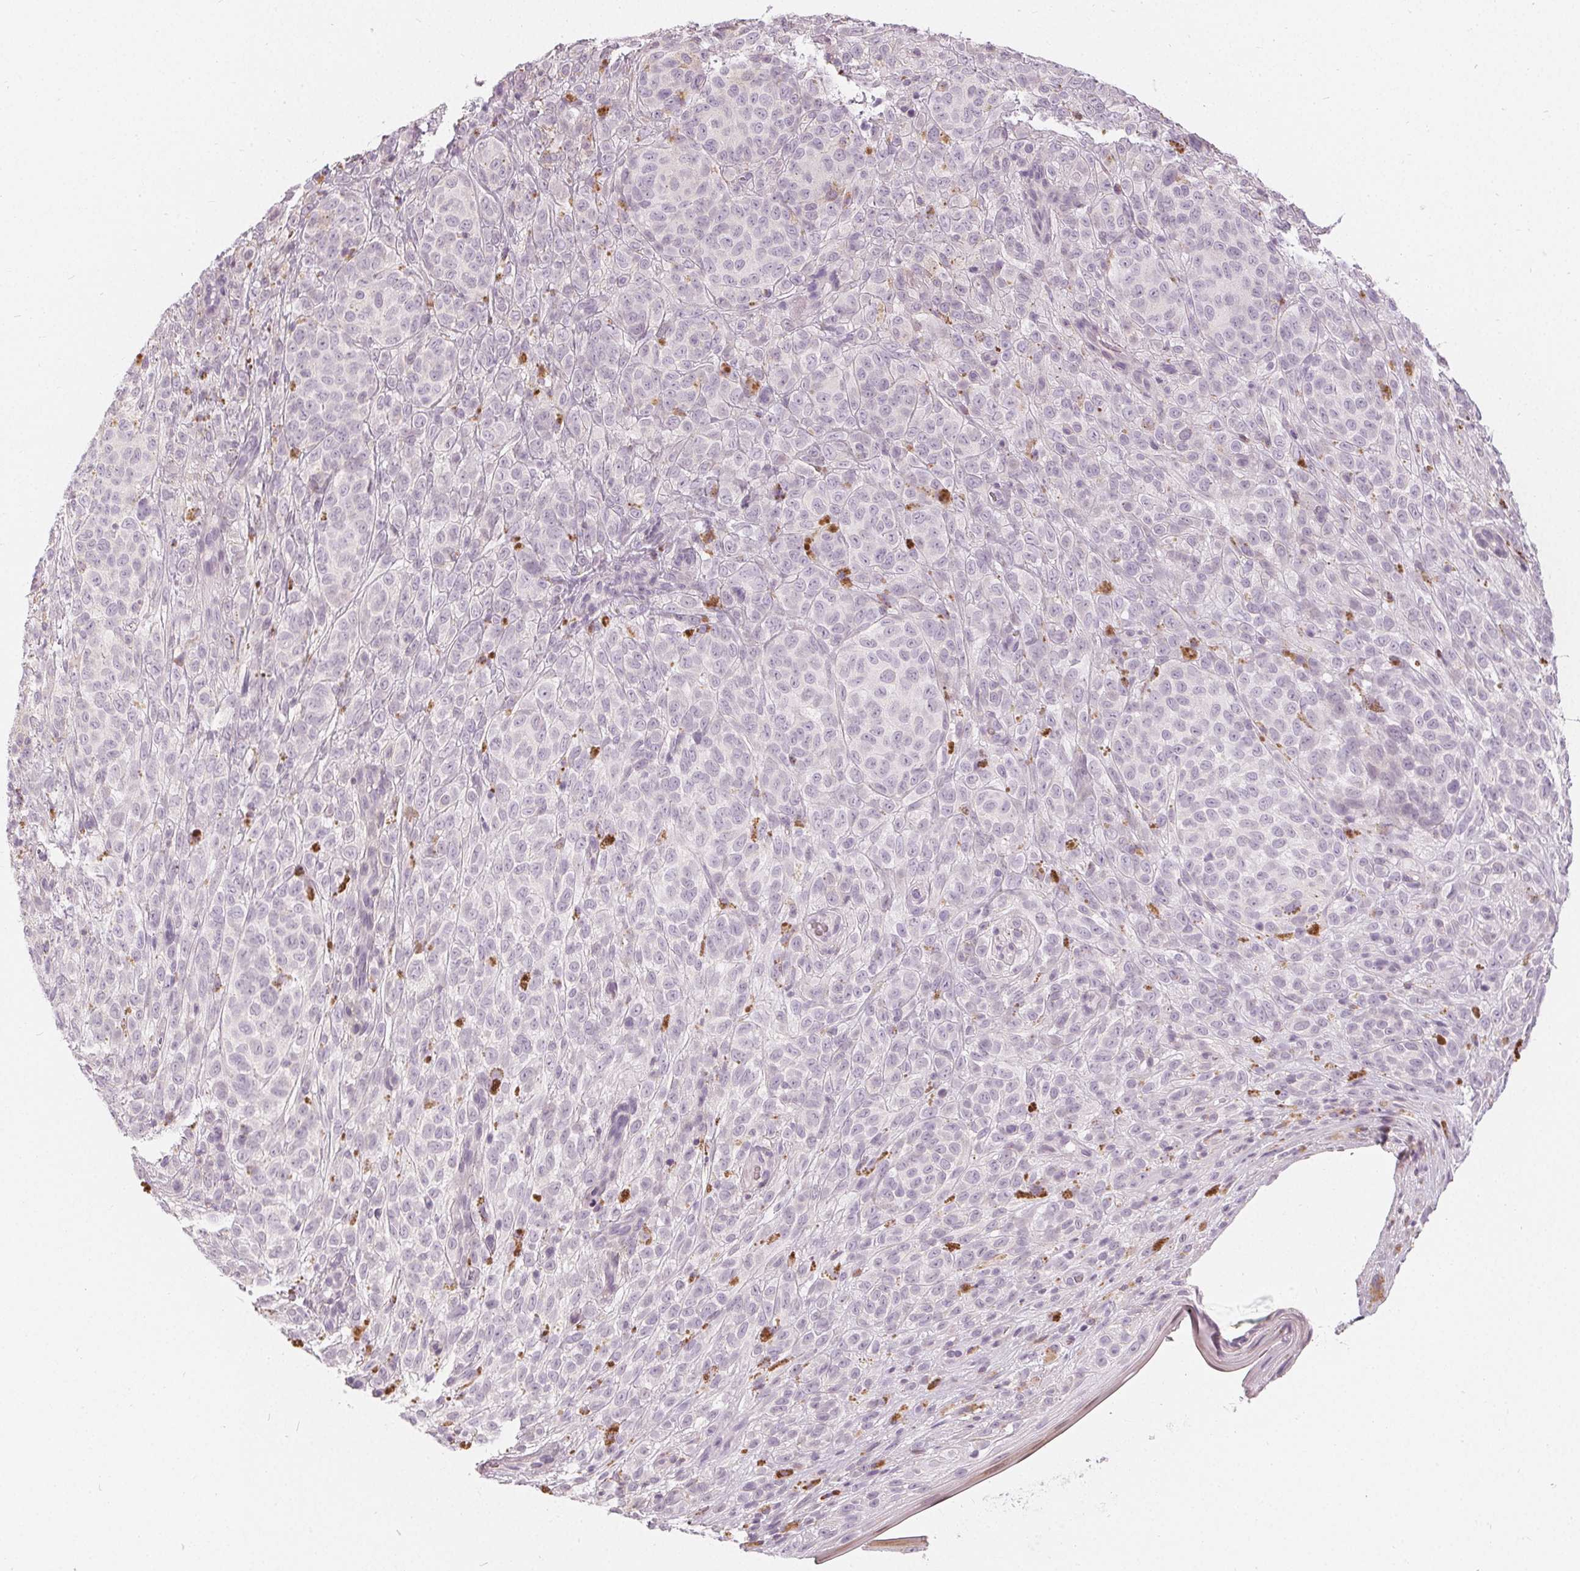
{"staining": {"intensity": "negative", "quantity": "none", "location": "none"}, "tissue": "melanoma", "cell_type": "Tumor cells", "image_type": "cancer", "snomed": [{"axis": "morphology", "description": "Malignant melanoma, NOS"}, {"axis": "topography", "description": "Skin"}], "caption": "Tumor cells show no significant staining in melanoma.", "gene": "HOPX", "patient": {"sex": "female", "age": 86}}